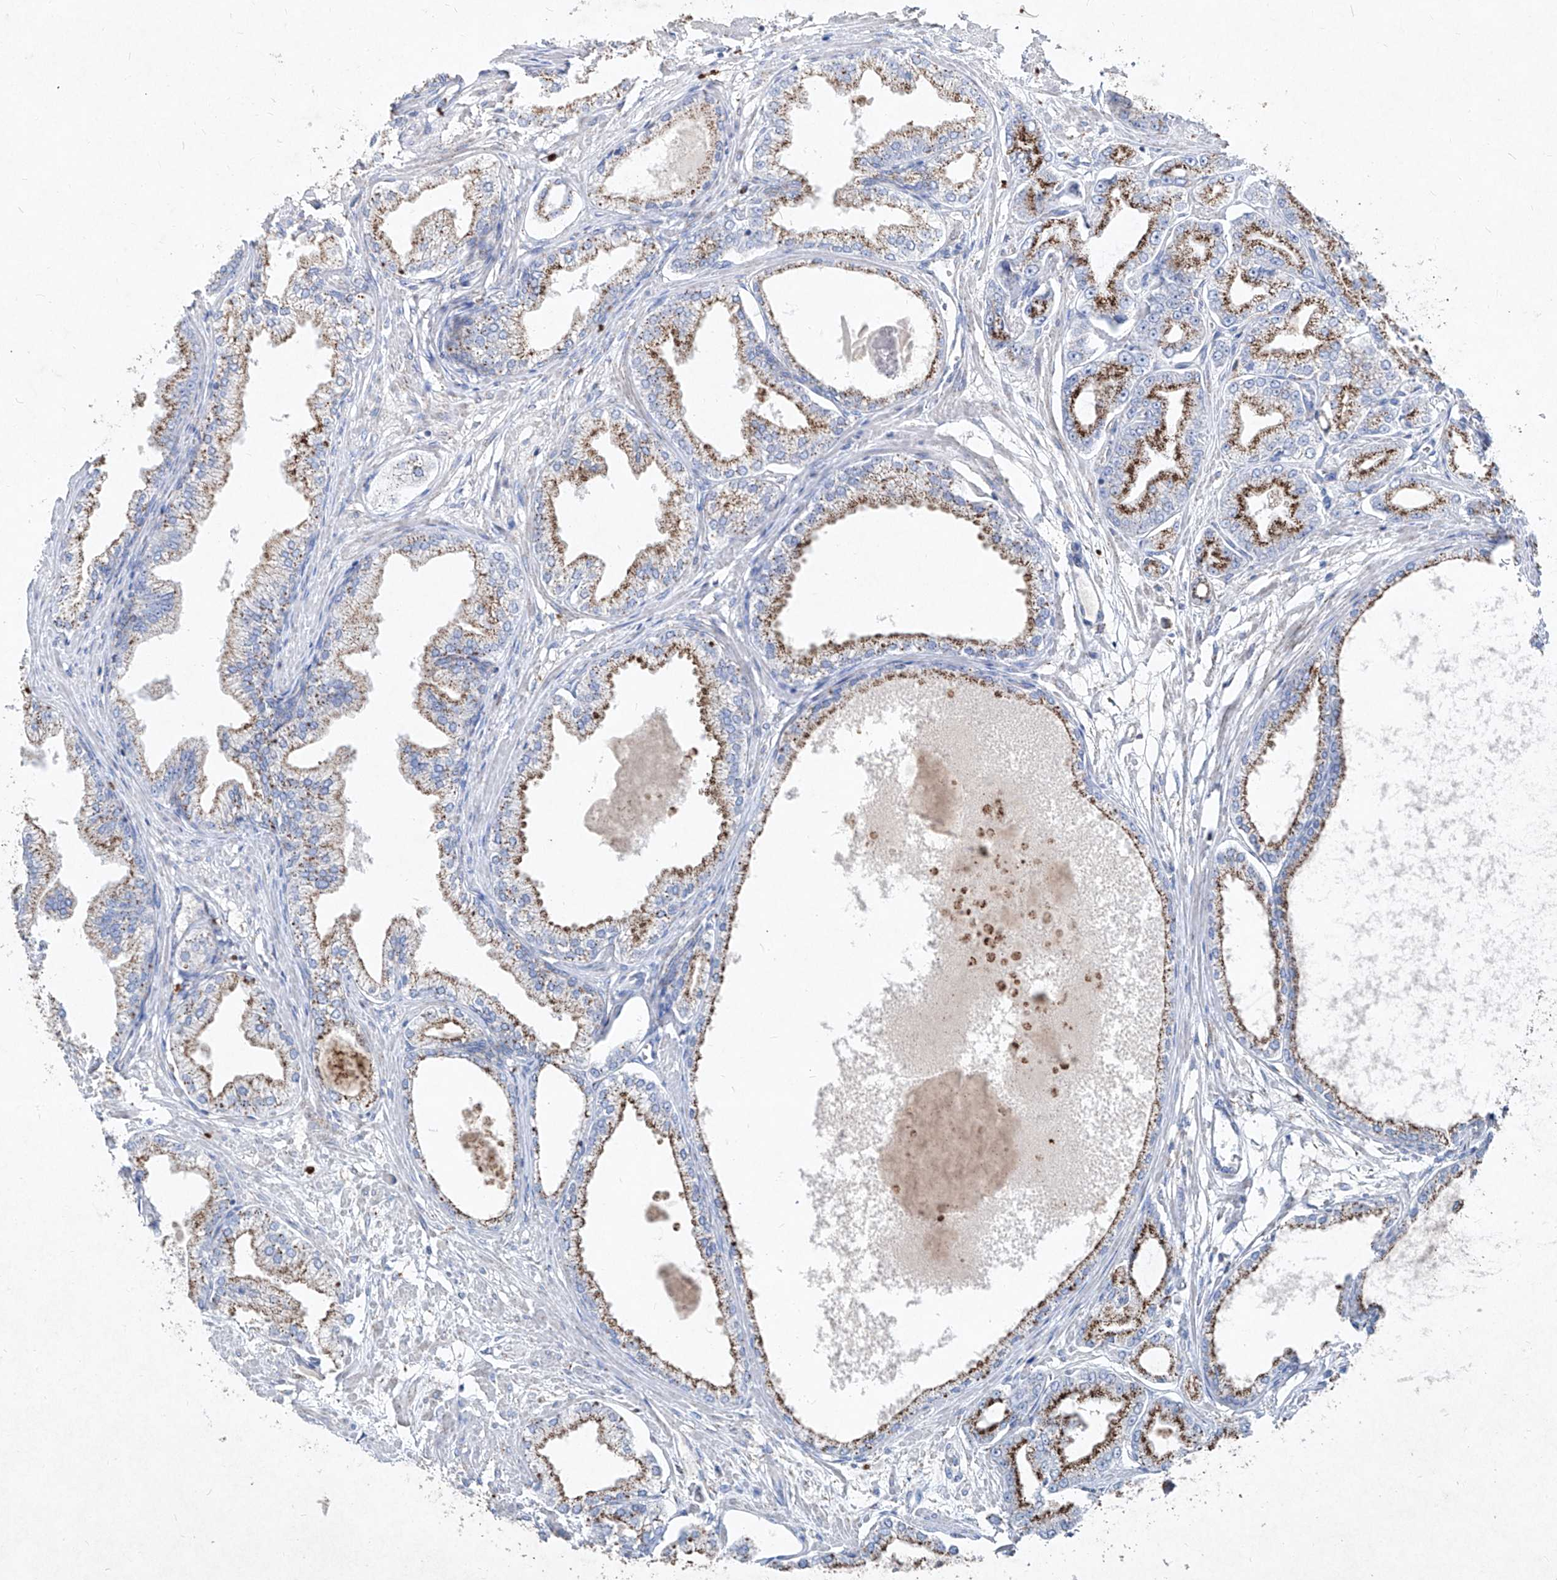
{"staining": {"intensity": "moderate", "quantity": ">75%", "location": "cytoplasmic/membranous"}, "tissue": "prostate cancer", "cell_type": "Tumor cells", "image_type": "cancer", "snomed": [{"axis": "morphology", "description": "Adenocarcinoma, Low grade"}, {"axis": "topography", "description": "Prostate"}], "caption": "An image of human prostate cancer (adenocarcinoma (low-grade)) stained for a protein displays moderate cytoplasmic/membranous brown staining in tumor cells. The staining was performed using DAB to visualize the protein expression in brown, while the nuclei were stained in blue with hematoxylin (Magnification: 20x).", "gene": "ABCD3", "patient": {"sex": "male", "age": 63}}